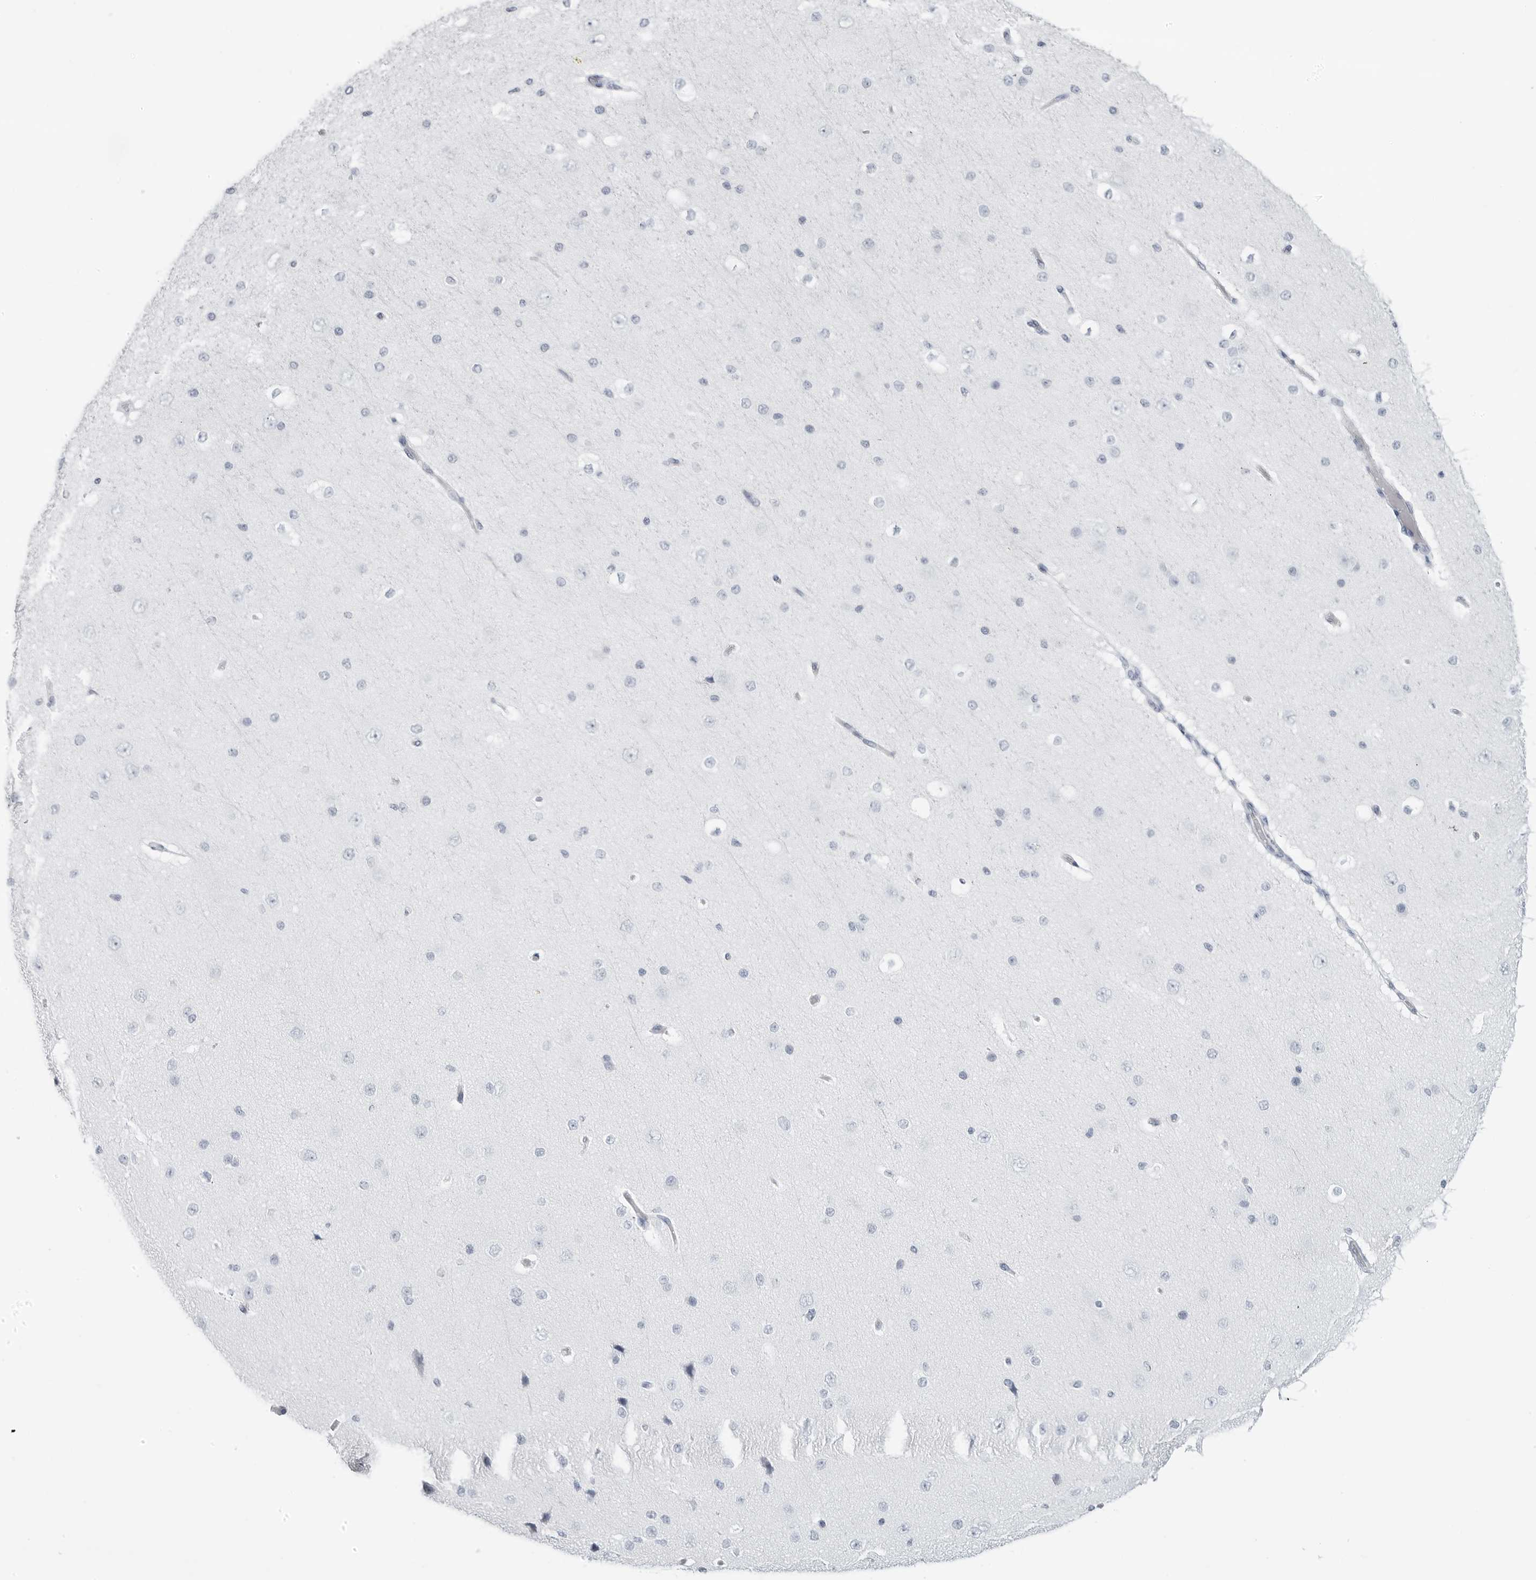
{"staining": {"intensity": "negative", "quantity": "none", "location": "none"}, "tissue": "cerebral cortex", "cell_type": "Endothelial cells", "image_type": "normal", "snomed": [{"axis": "morphology", "description": "Normal tissue, NOS"}, {"axis": "morphology", "description": "Developmental malformation"}, {"axis": "topography", "description": "Cerebral cortex"}], "caption": "Immunohistochemistry (IHC) micrograph of normal cerebral cortex: cerebral cortex stained with DAB (3,3'-diaminobenzidine) exhibits no significant protein positivity in endothelial cells. (Brightfield microscopy of DAB immunohistochemistry at high magnification).", "gene": "AMPD1", "patient": {"sex": "female", "age": 30}}